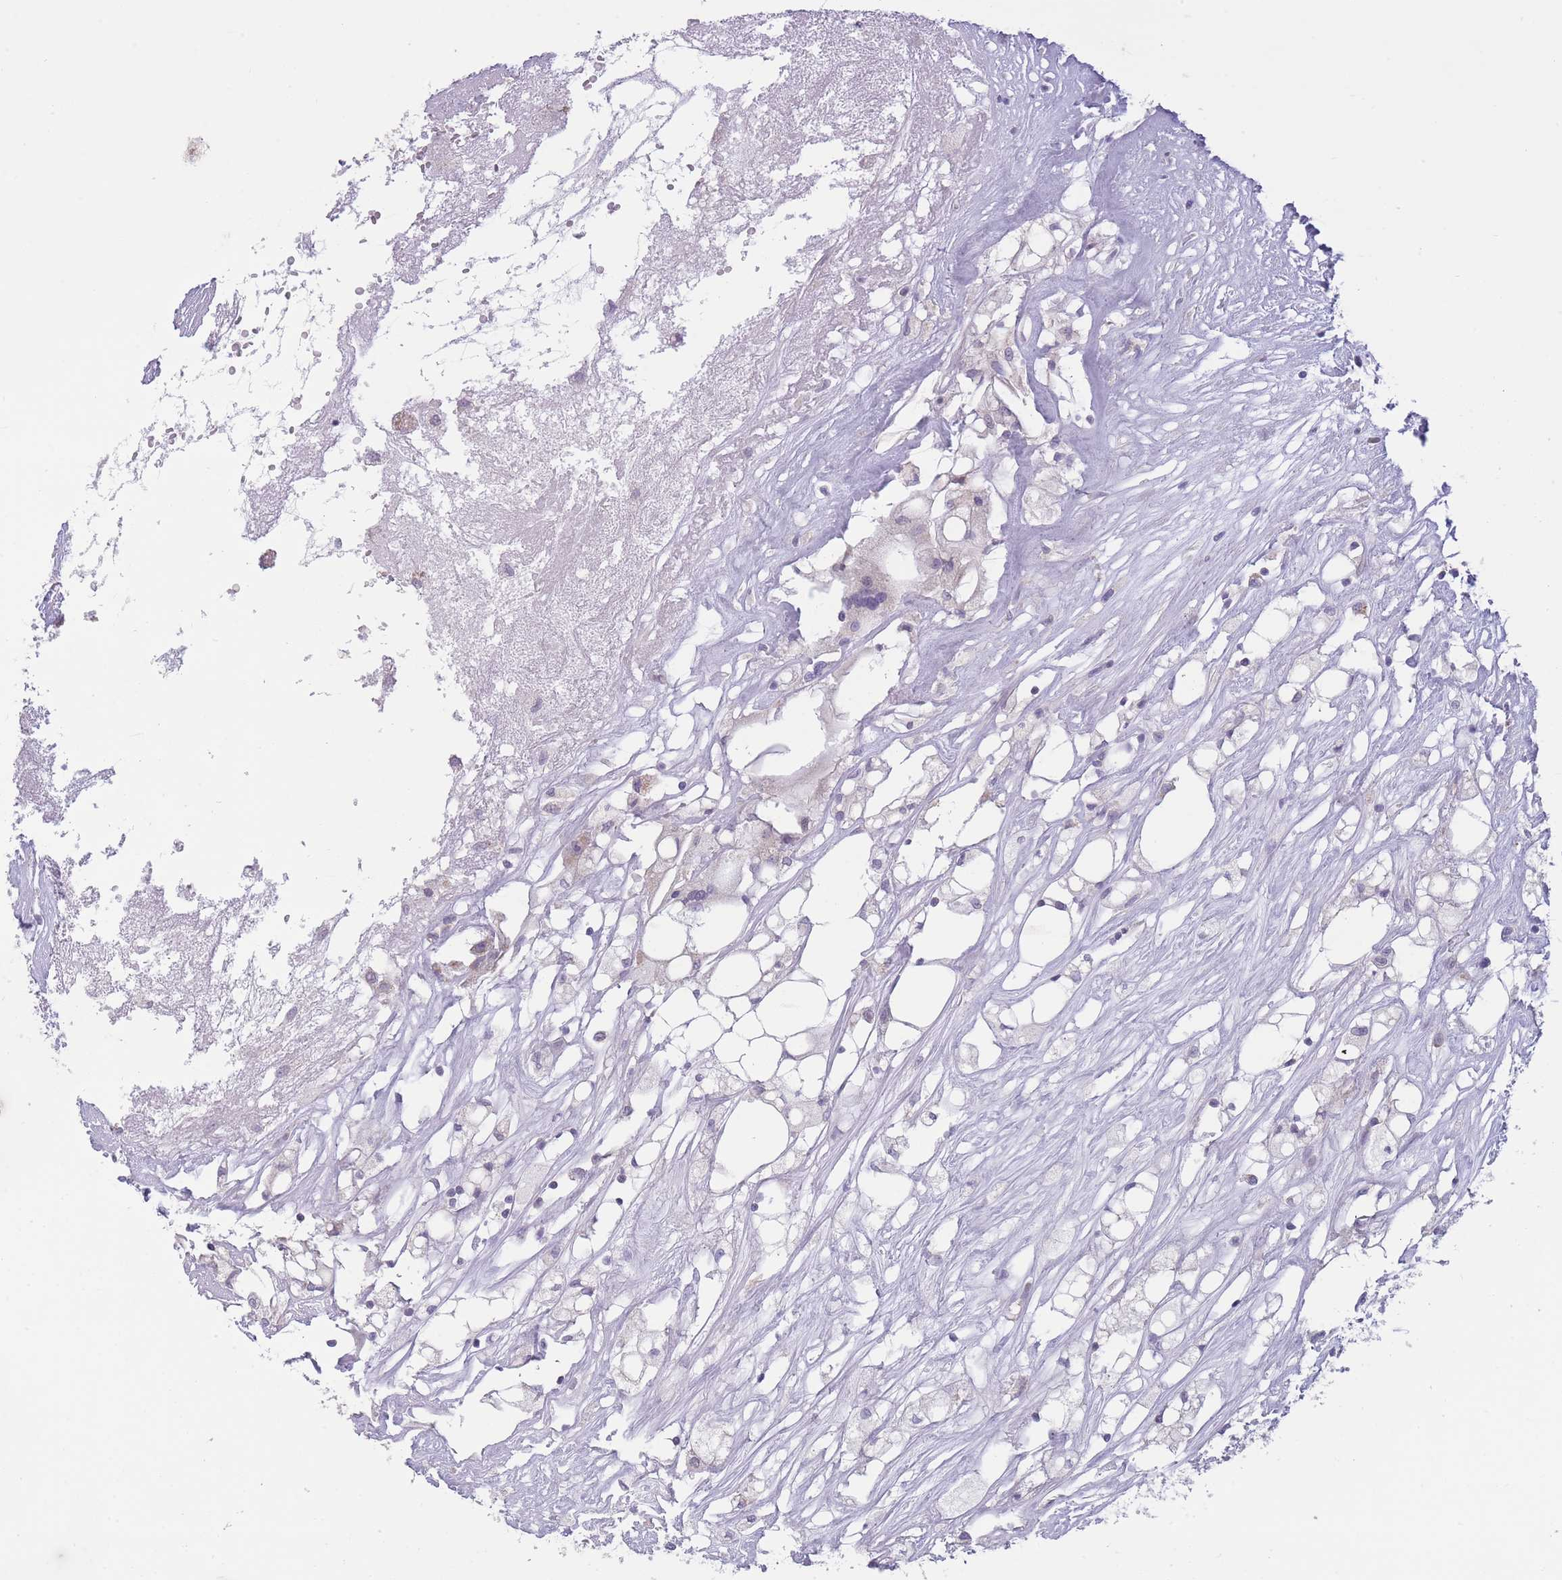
{"staining": {"intensity": "negative", "quantity": "none", "location": "none"}, "tissue": "renal cancer", "cell_type": "Tumor cells", "image_type": "cancer", "snomed": [{"axis": "morphology", "description": "Adenocarcinoma, NOS"}, {"axis": "topography", "description": "Kidney"}], "caption": "Immunohistochemistry histopathology image of neoplastic tissue: renal cancer (adenocarcinoma) stained with DAB demonstrates no significant protein positivity in tumor cells. (DAB (3,3'-diaminobenzidine) immunohistochemistry, high magnification).", "gene": "MRPS18C", "patient": {"sex": "male", "age": 59}}